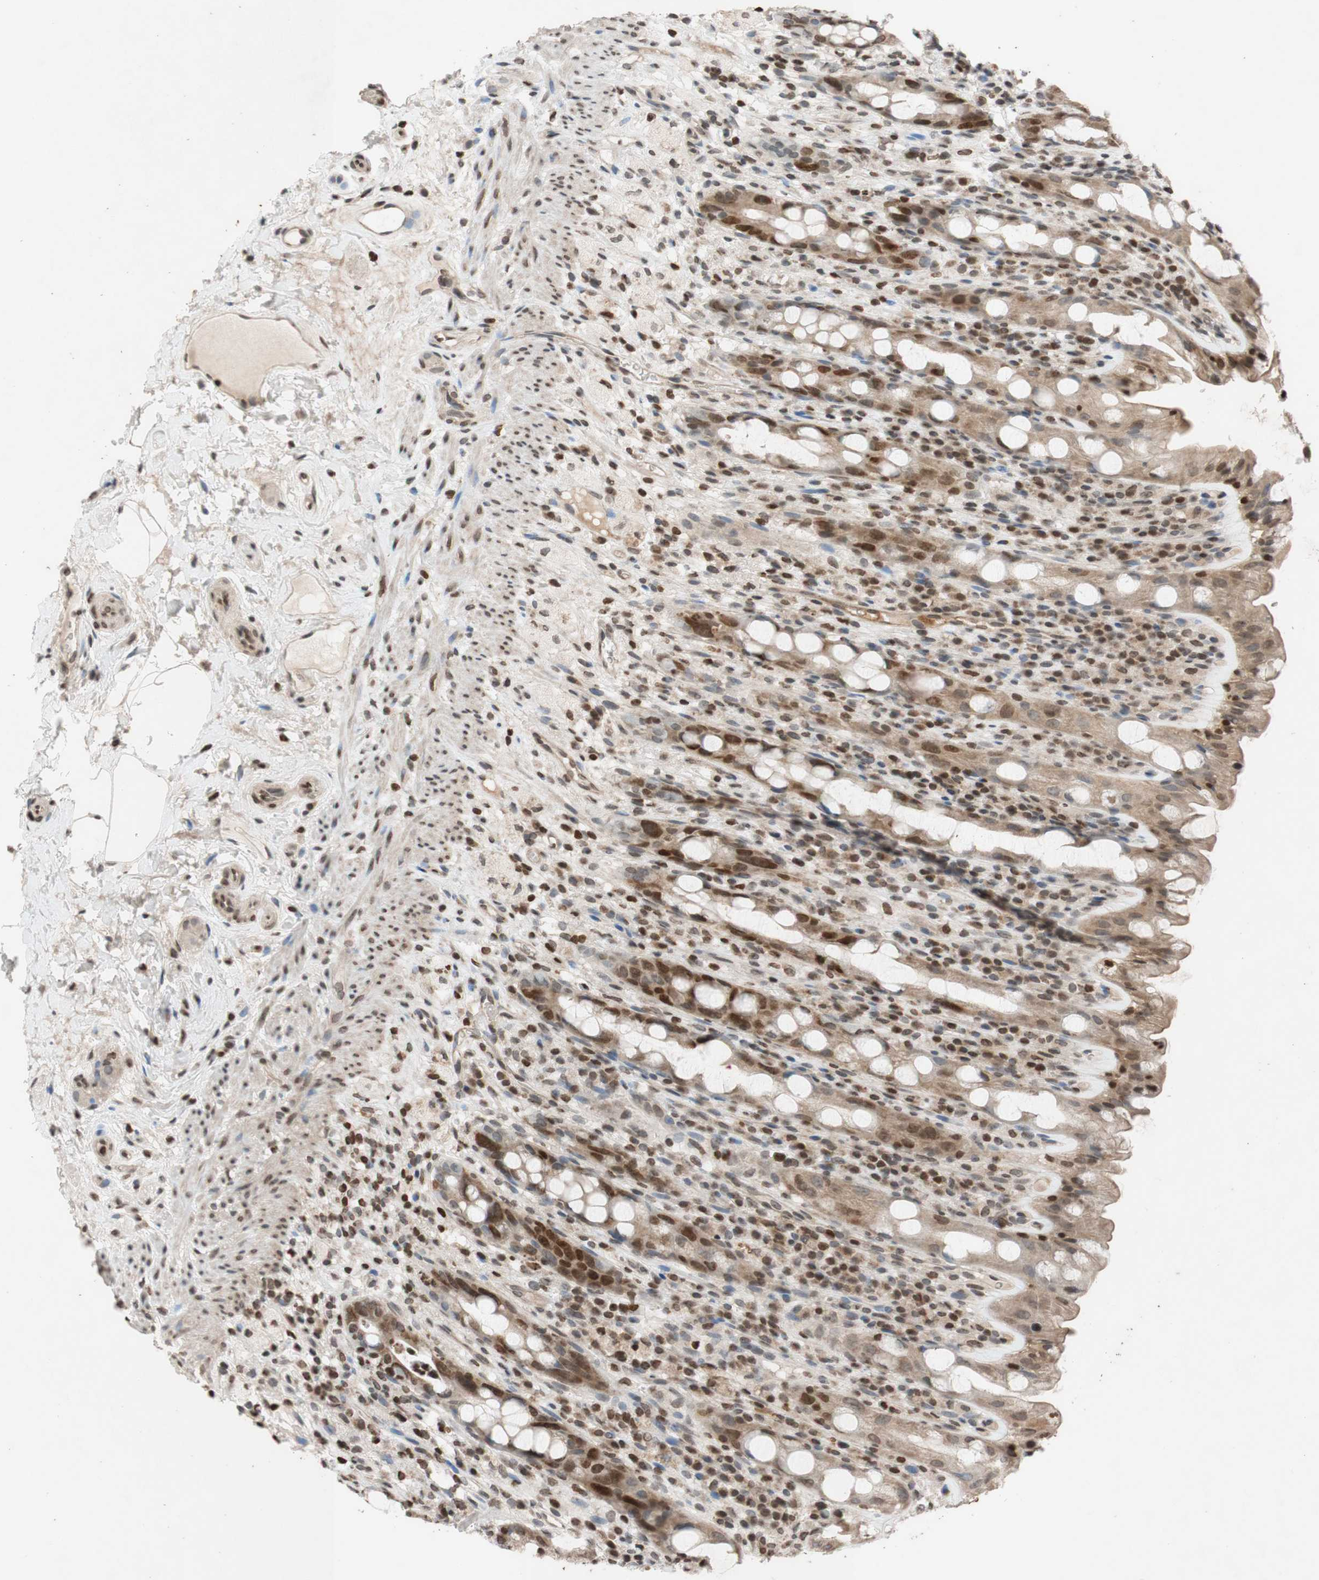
{"staining": {"intensity": "moderate", "quantity": ">75%", "location": "cytoplasmic/membranous,nuclear"}, "tissue": "rectum", "cell_type": "Glandular cells", "image_type": "normal", "snomed": [{"axis": "morphology", "description": "Normal tissue, NOS"}, {"axis": "topography", "description": "Rectum"}], "caption": "Immunohistochemical staining of benign human rectum reveals >75% levels of moderate cytoplasmic/membranous,nuclear protein expression in approximately >75% of glandular cells.", "gene": "MCM6", "patient": {"sex": "male", "age": 44}}